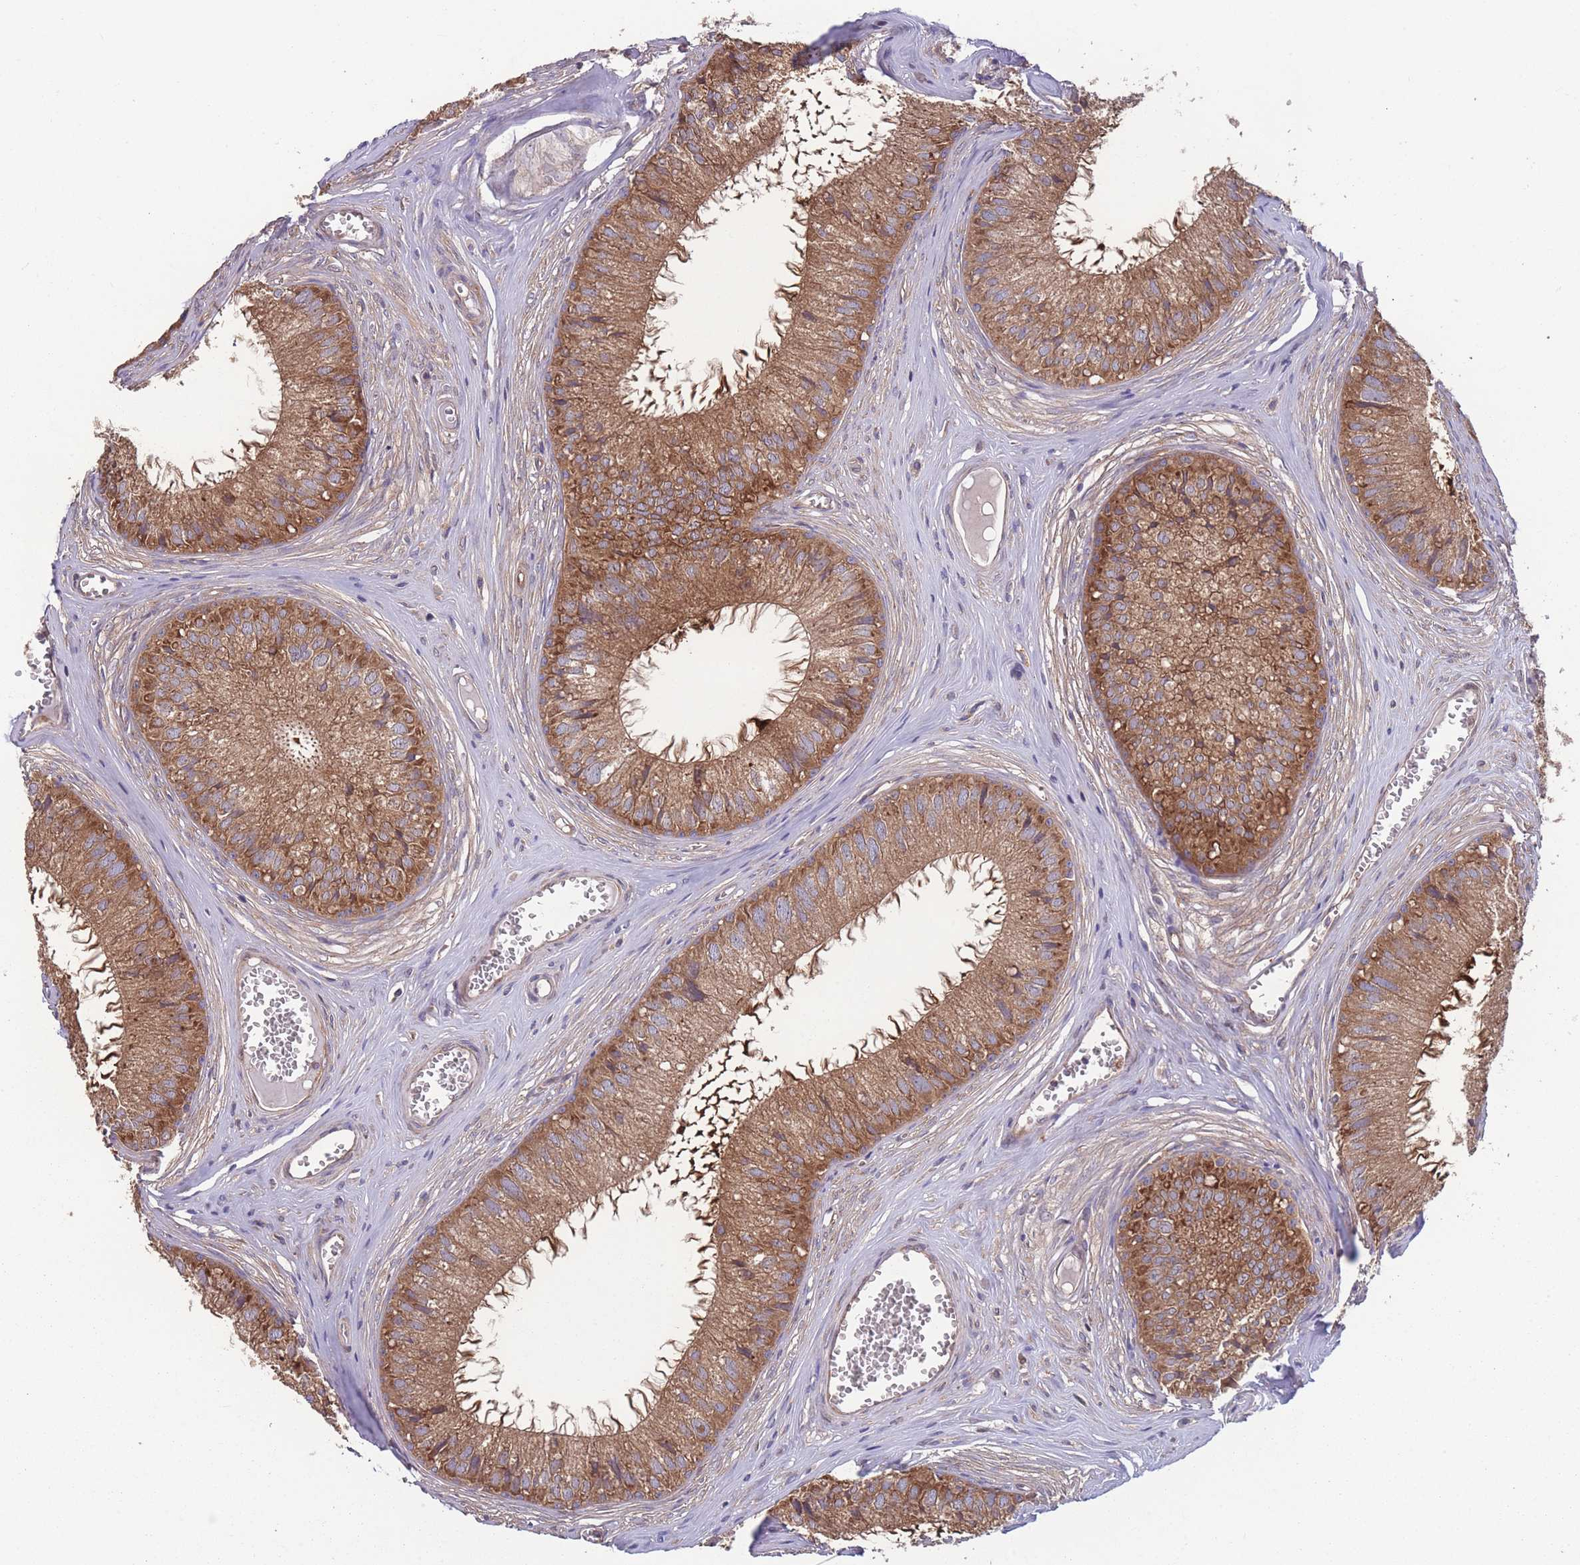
{"staining": {"intensity": "moderate", "quantity": ">75%", "location": "cytoplasmic/membranous"}, "tissue": "epididymis", "cell_type": "Glandular cells", "image_type": "normal", "snomed": [{"axis": "morphology", "description": "Normal tissue, NOS"}, {"axis": "topography", "description": "Epididymis"}], "caption": "Moderate cytoplasmic/membranous protein positivity is seen in approximately >75% of glandular cells in epididymis.", "gene": "ZPR1", "patient": {"sex": "male", "age": 36}}